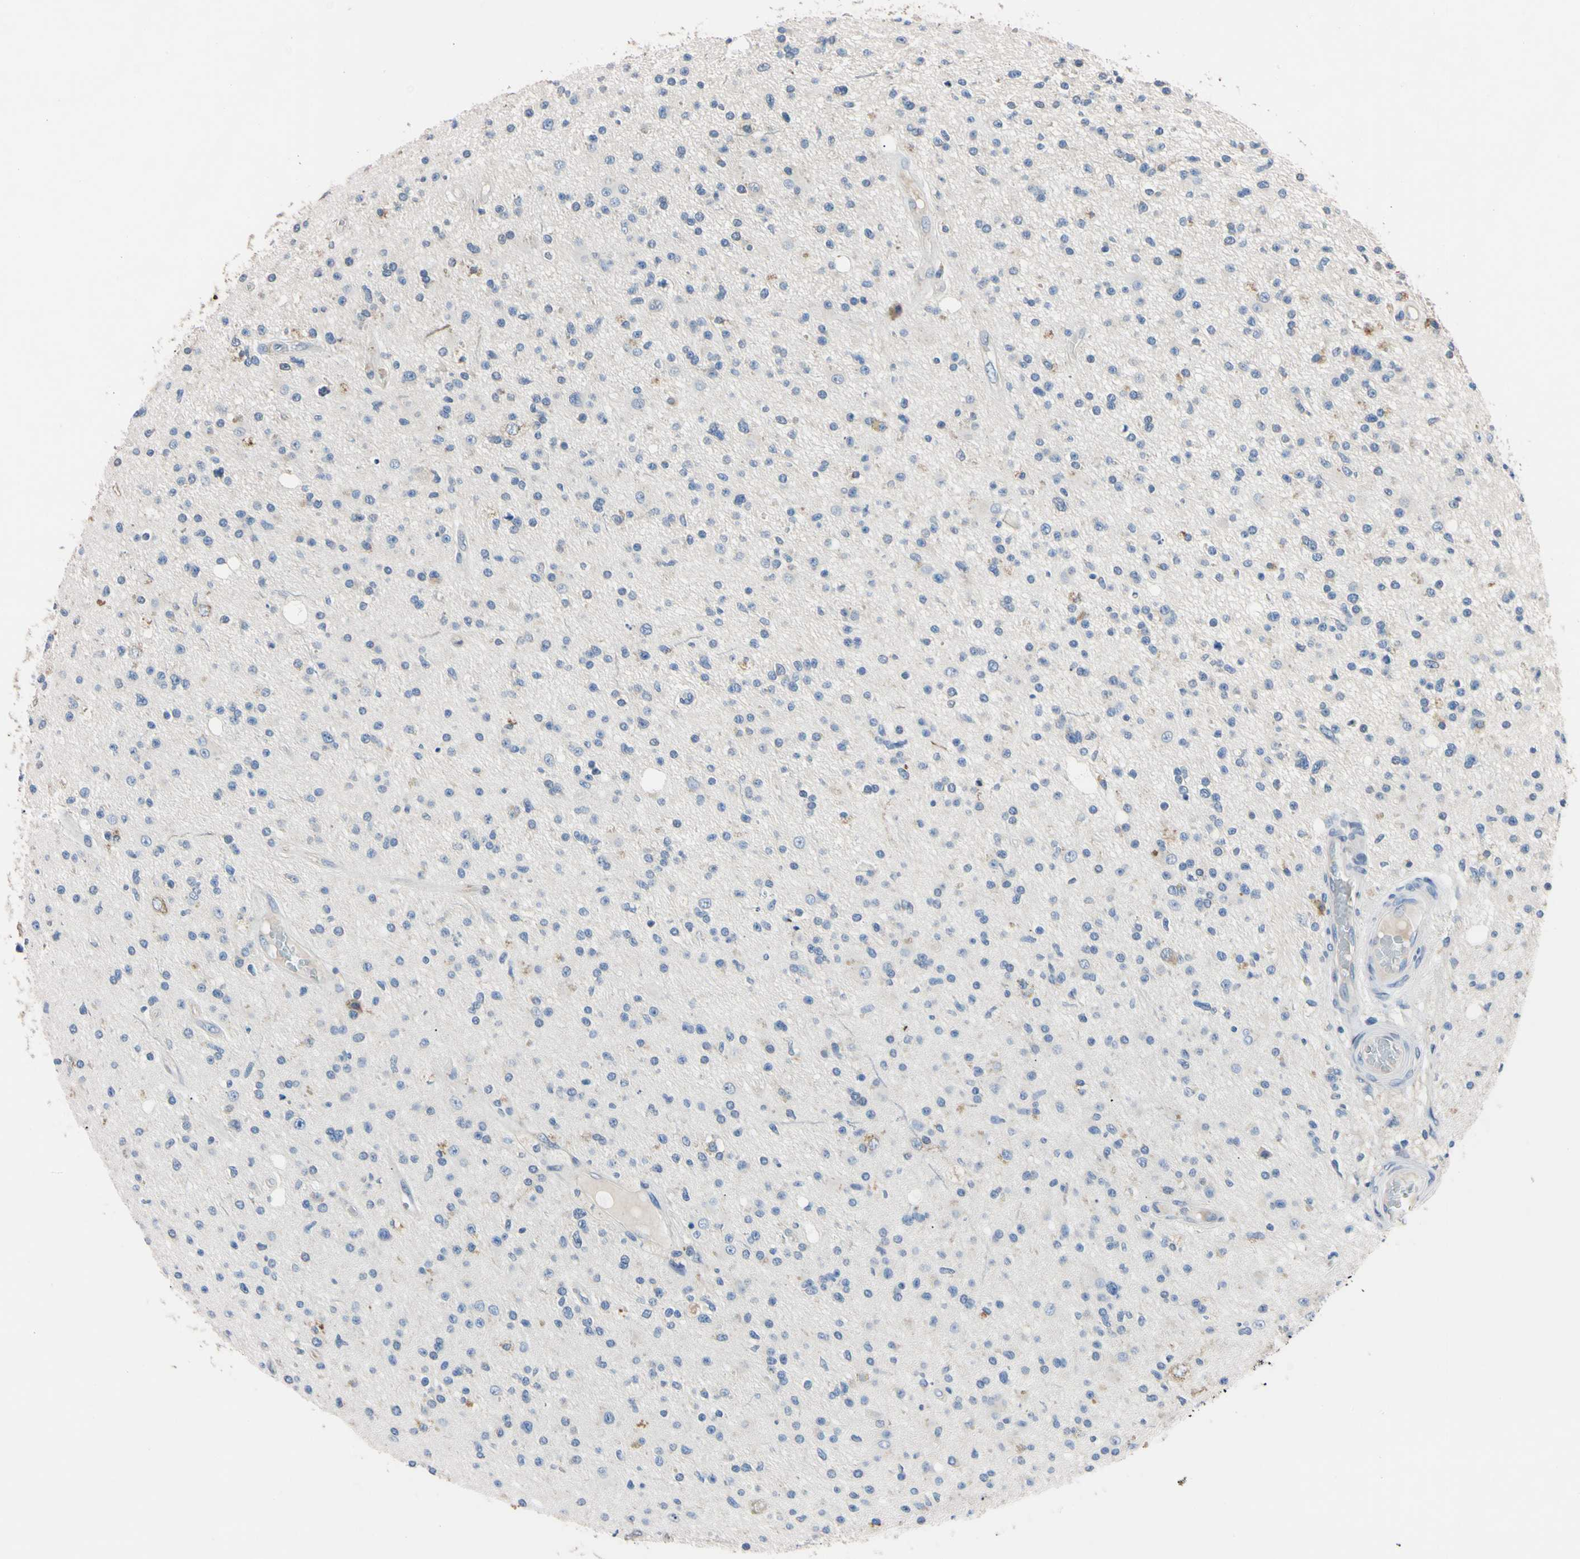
{"staining": {"intensity": "negative", "quantity": "none", "location": "none"}, "tissue": "glioma", "cell_type": "Tumor cells", "image_type": "cancer", "snomed": [{"axis": "morphology", "description": "Glioma, malignant, High grade"}, {"axis": "topography", "description": "Brain"}], "caption": "High magnification brightfield microscopy of malignant glioma (high-grade) stained with DAB (3,3'-diaminobenzidine) (brown) and counterstained with hematoxylin (blue): tumor cells show no significant expression.", "gene": "PNKD", "patient": {"sex": "male", "age": 33}}